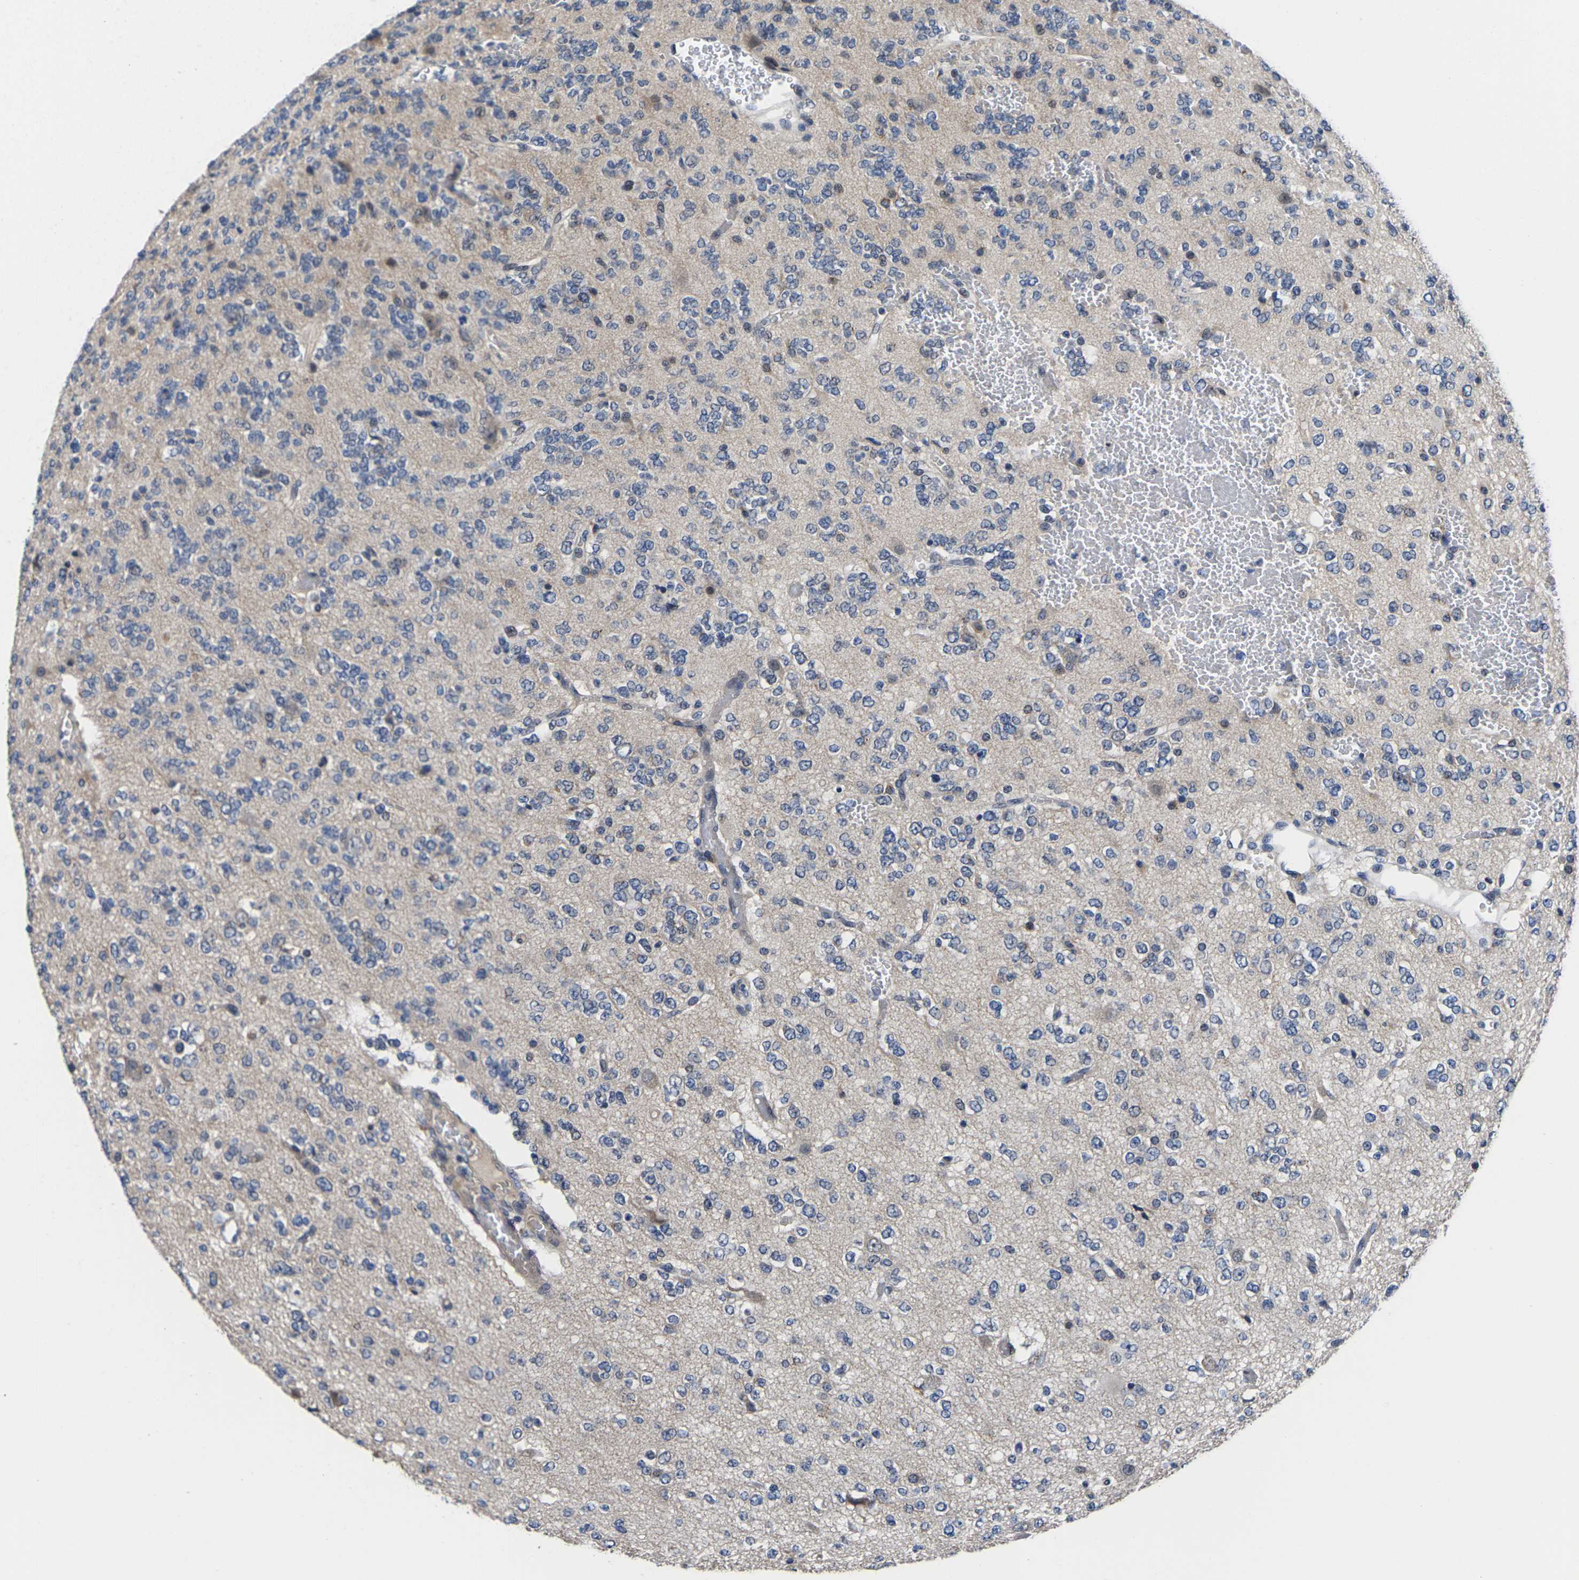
{"staining": {"intensity": "weak", "quantity": "<25%", "location": "cytoplasmic/membranous,nuclear"}, "tissue": "glioma", "cell_type": "Tumor cells", "image_type": "cancer", "snomed": [{"axis": "morphology", "description": "Glioma, malignant, Low grade"}, {"axis": "topography", "description": "Brain"}], "caption": "The micrograph reveals no significant positivity in tumor cells of low-grade glioma (malignant).", "gene": "ST6GAL2", "patient": {"sex": "male", "age": 38}}